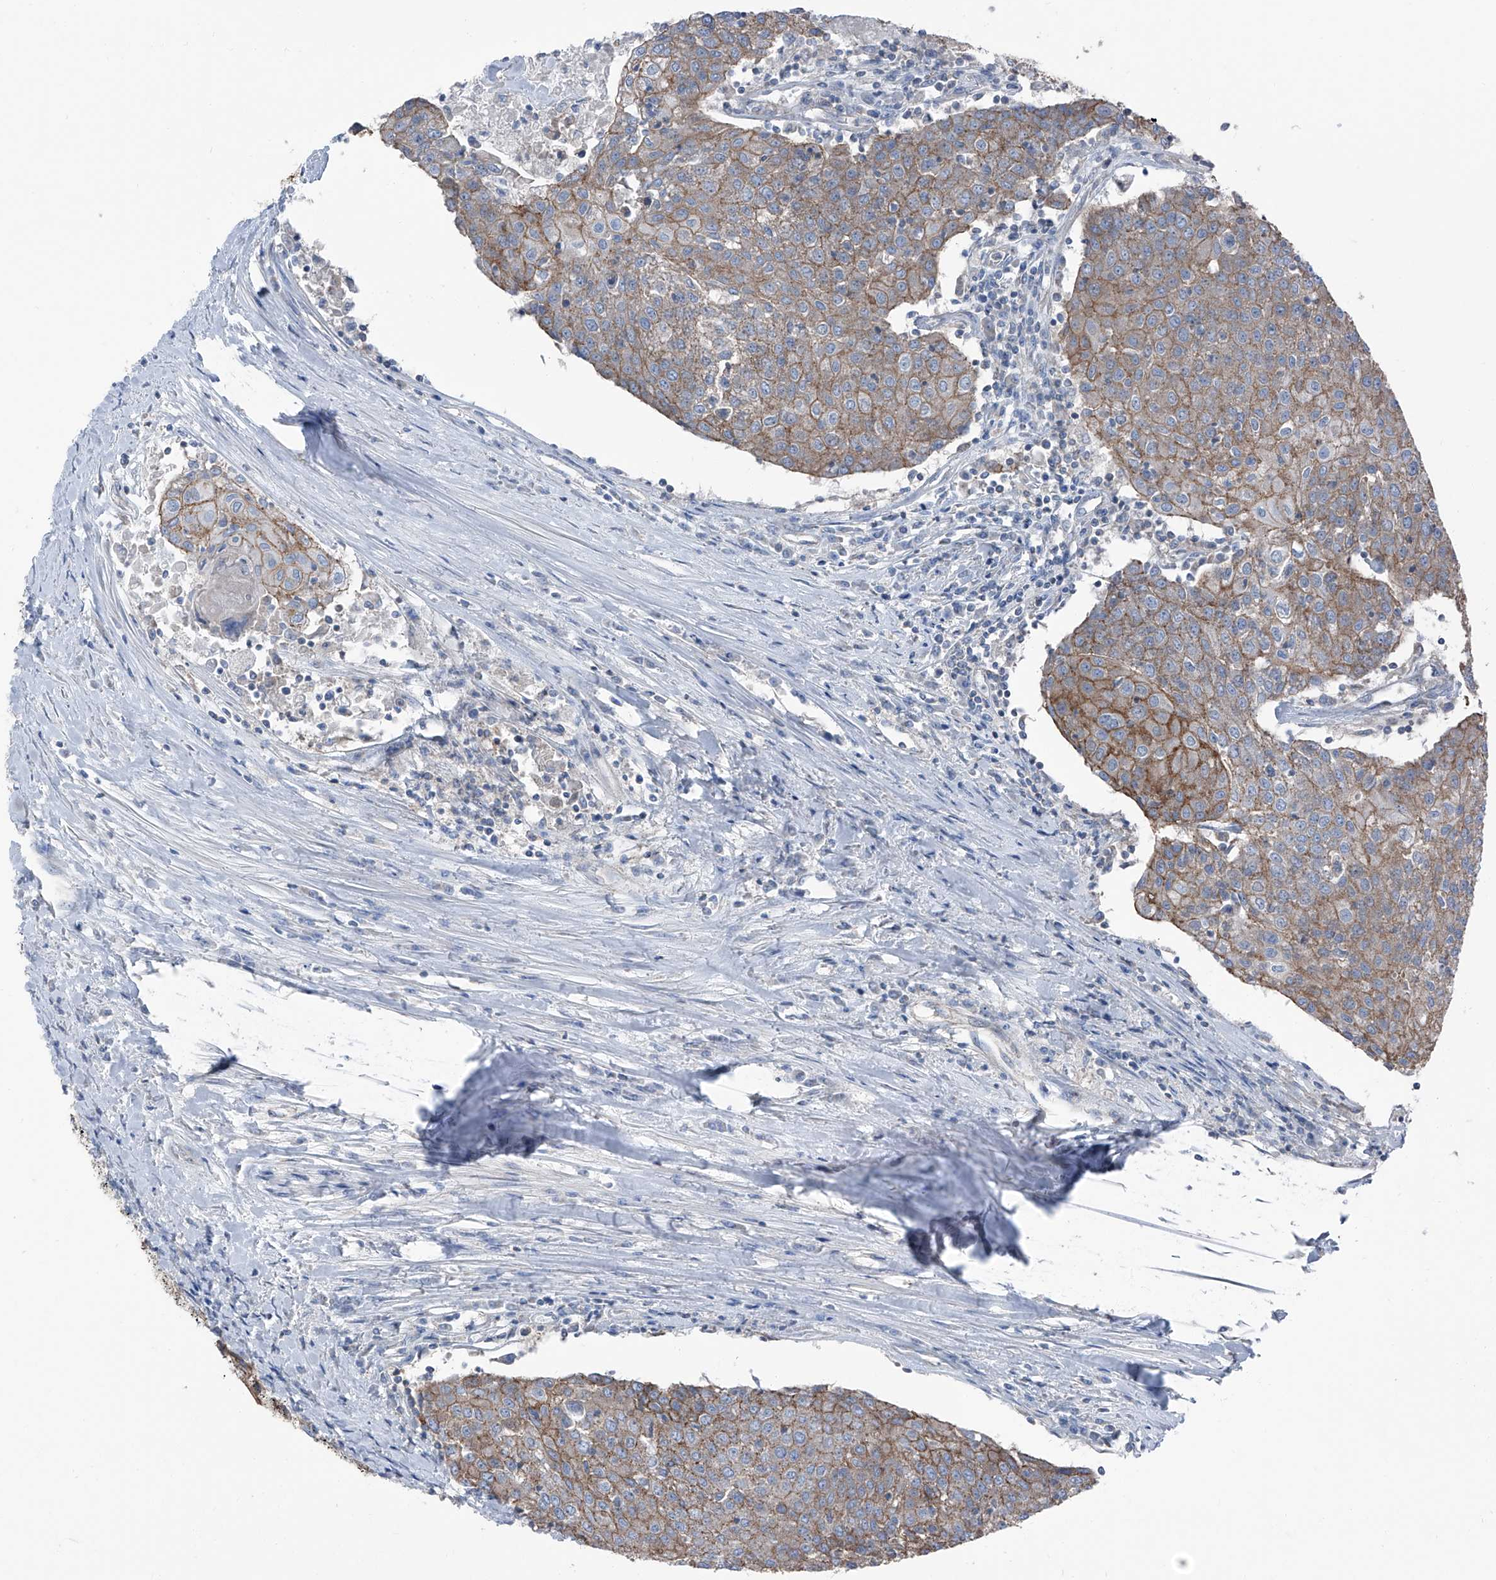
{"staining": {"intensity": "moderate", "quantity": ">75%", "location": "cytoplasmic/membranous"}, "tissue": "urothelial cancer", "cell_type": "Tumor cells", "image_type": "cancer", "snomed": [{"axis": "morphology", "description": "Urothelial carcinoma, High grade"}, {"axis": "topography", "description": "Urinary bladder"}], "caption": "An image showing moderate cytoplasmic/membranous staining in approximately >75% of tumor cells in urothelial cancer, as visualized by brown immunohistochemical staining.", "gene": "GPR142", "patient": {"sex": "female", "age": 85}}